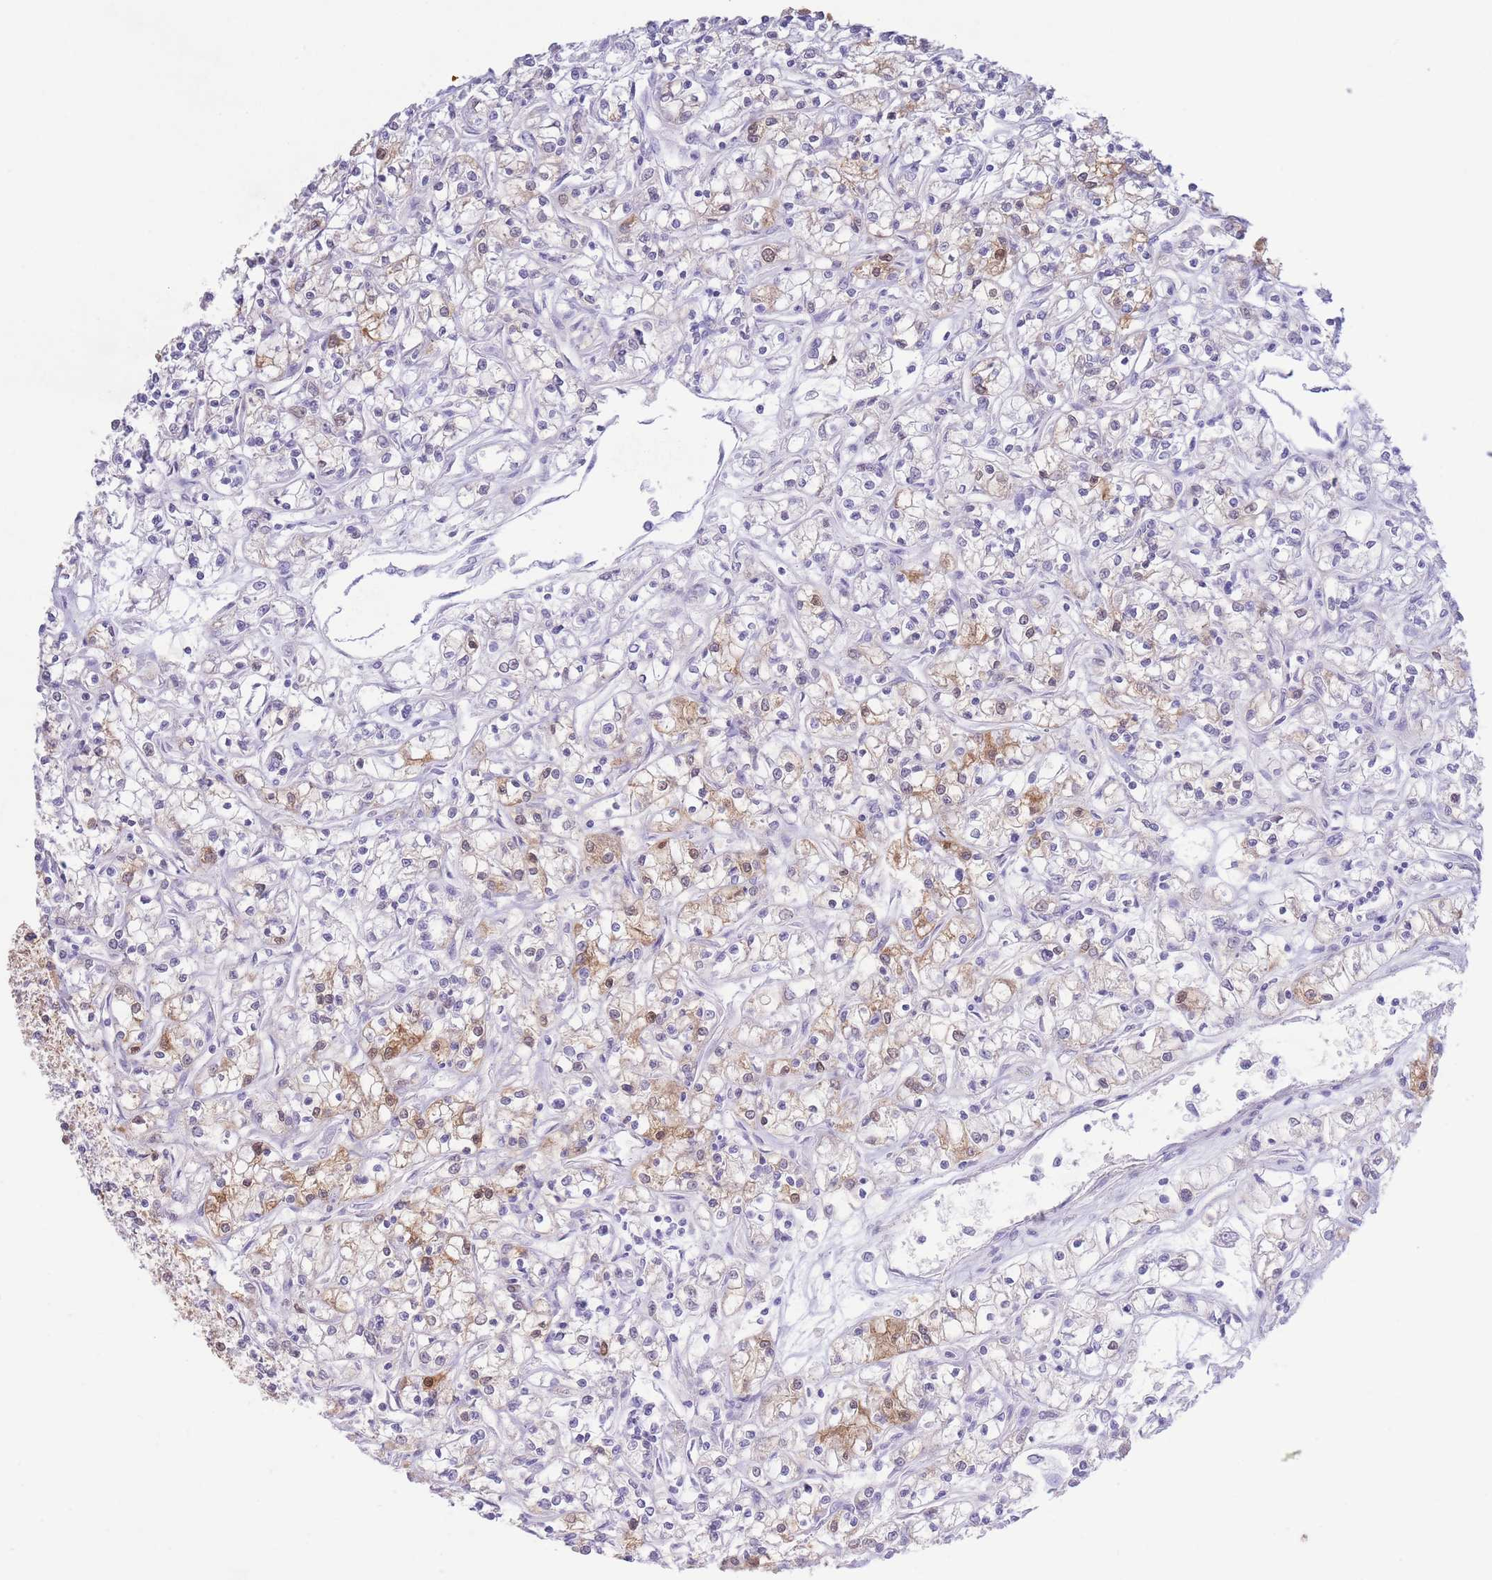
{"staining": {"intensity": "moderate", "quantity": "25%-75%", "location": "cytoplasmic/membranous"}, "tissue": "renal cancer", "cell_type": "Tumor cells", "image_type": "cancer", "snomed": [{"axis": "morphology", "description": "Adenocarcinoma, NOS"}, {"axis": "topography", "description": "Kidney"}], "caption": "Moderate cytoplasmic/membranous staining is present in about 25%-75% of tumor cells in adenocarcinoma (renal). Using DAB (brown) and hematoxylin (blue) stains, captured at high magnification using brightfield microscopy.", "gene": "PKLR", "patient": {"sex": "female", "age": 59}}